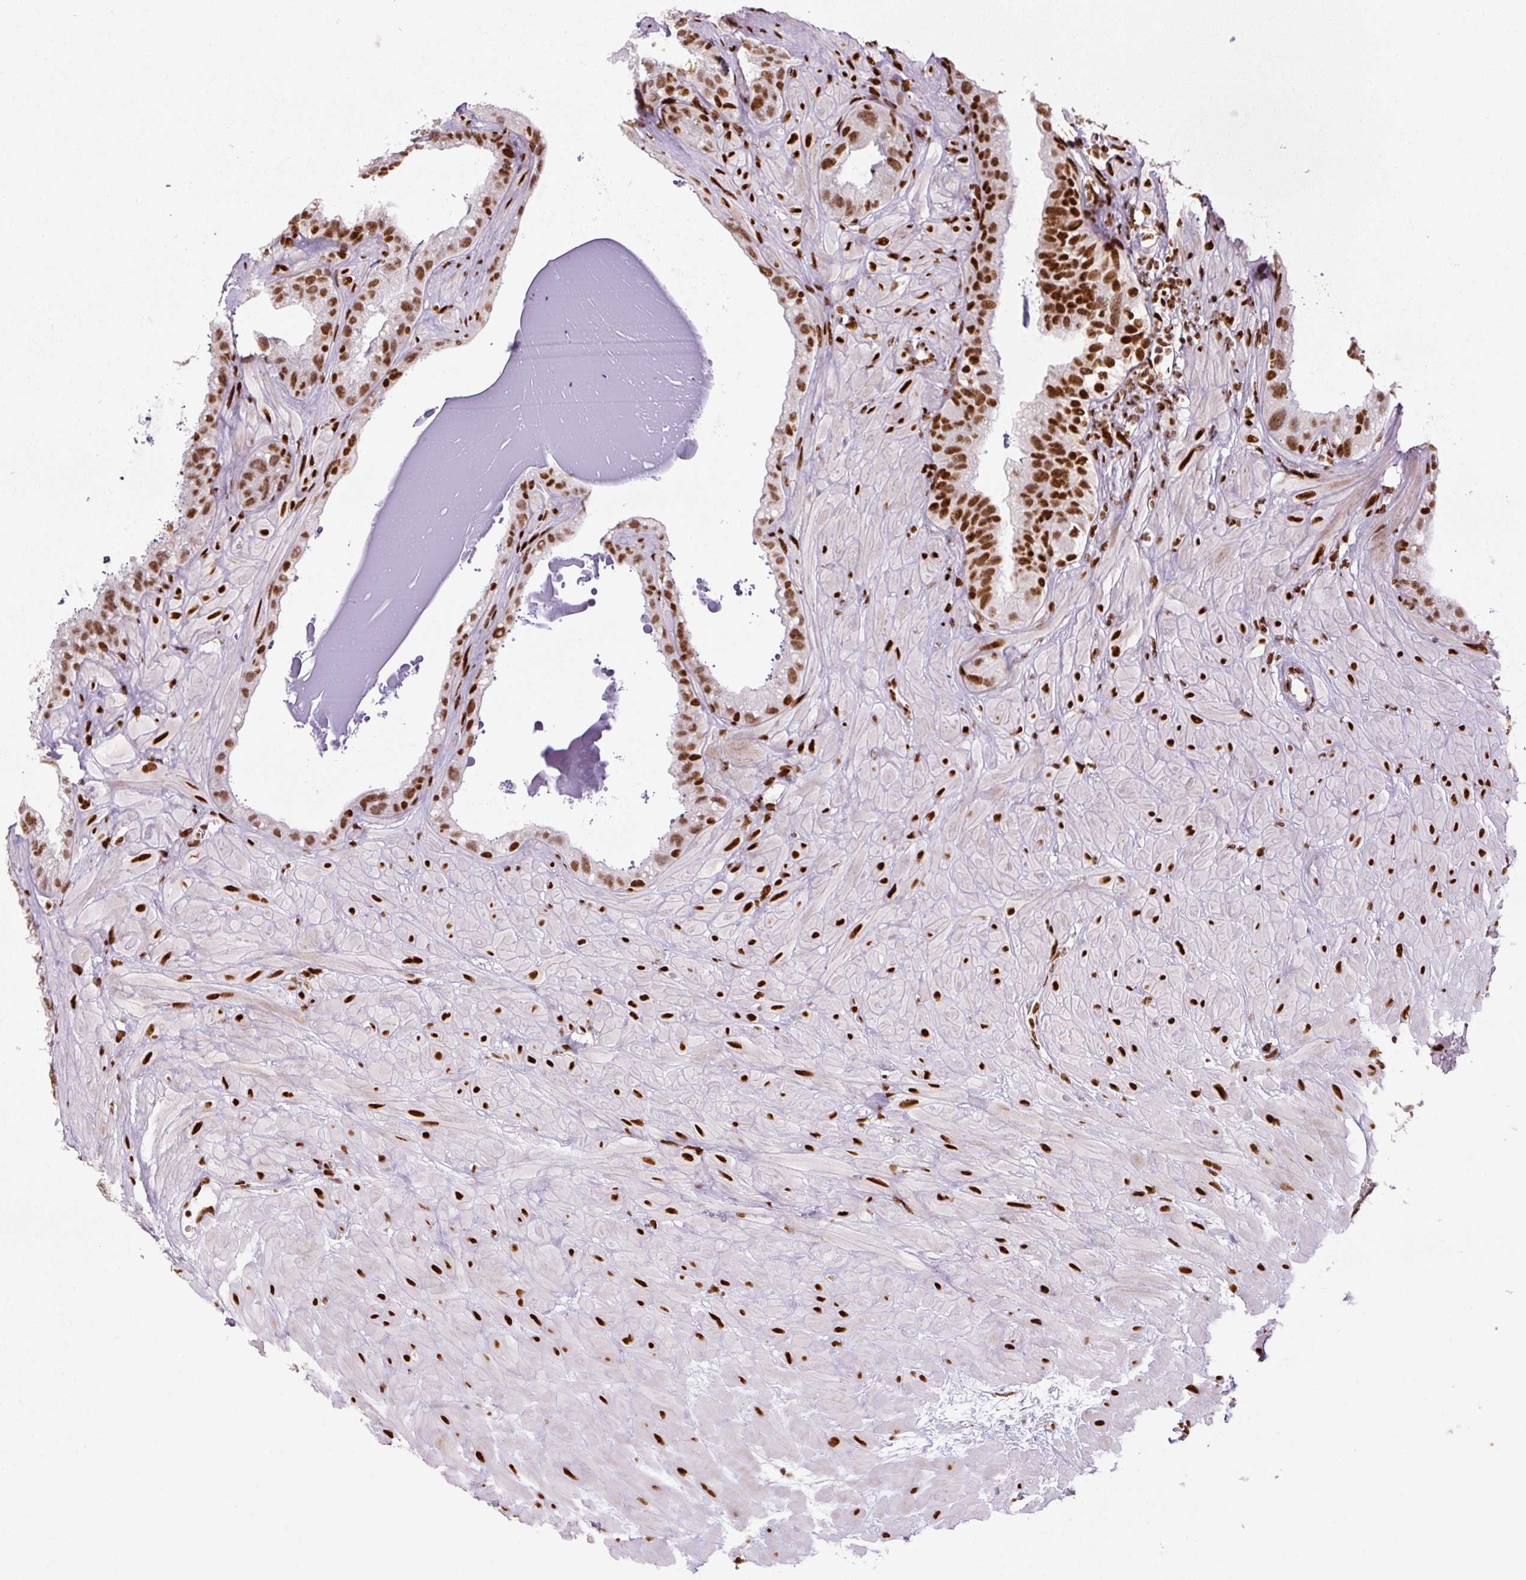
{"staining": {"intensity": "strong", "quantity": ">75%", "location": "nuclear"}, "tissue": "seminal vesicle", "cell_type": "Glandular cells", "image_type": "normal", "snomed": [{"axis": "morphology", "description": "Normal tissue, NOS"}, {"axis": "topography", "description": "Seminal veicle"}, {"axis": "topography", "description": "Peripheral nerve tissue"}], "caption": "This micrograph demonstrates immunohistochemistry staining of normal human seminal vesicle, with high strong nuclear staining in about >75% of glandular cells.", "gene": "FUS", "patient": {"sex": "male", "age": 76}}